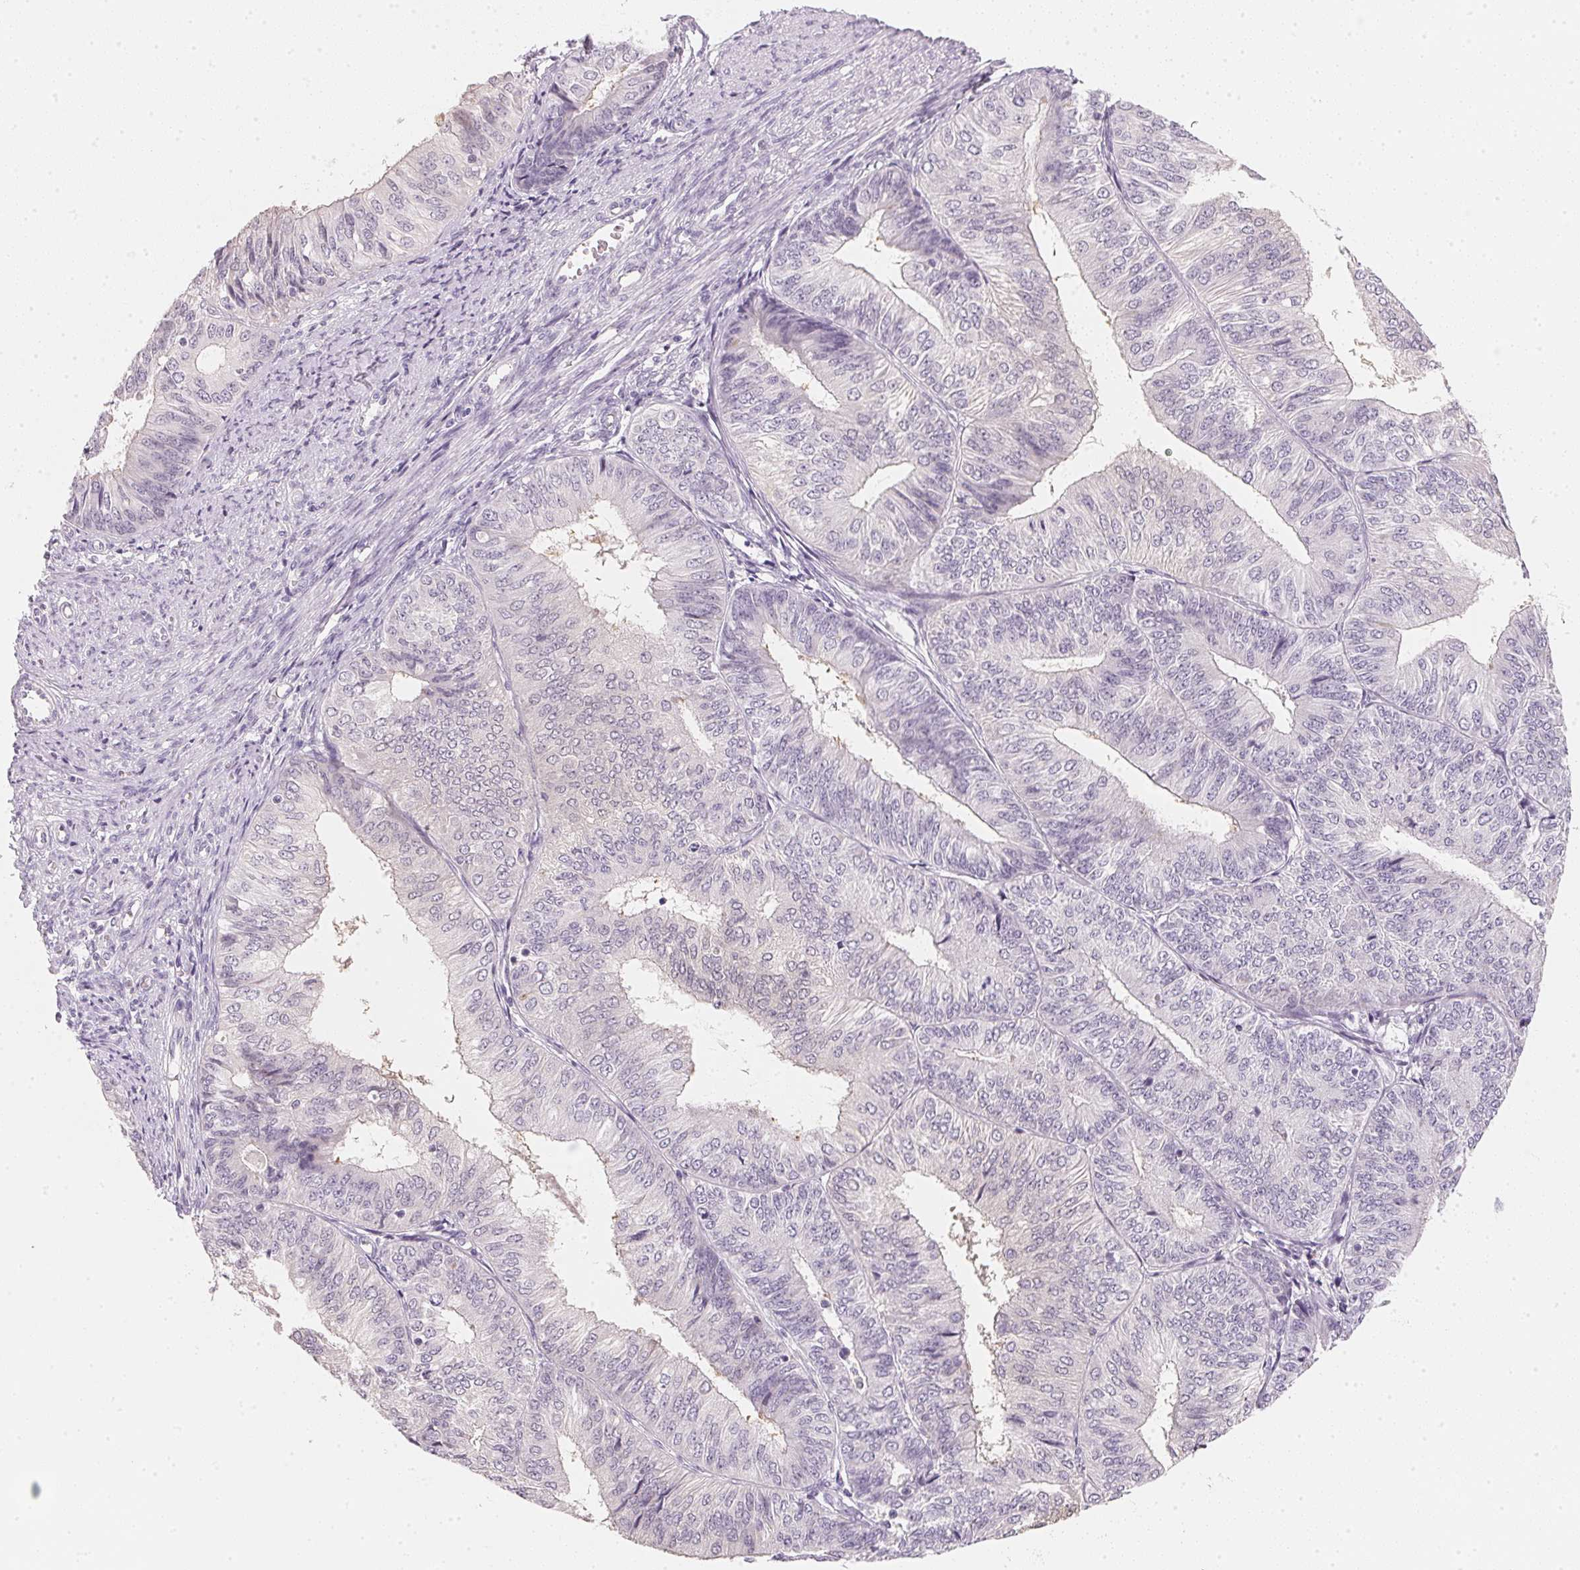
{"staining": {"intensity": "negative", "quantity": "none", "location": "none"}, "tissue": "endometrial cancer", "cell_type": "Tumor cells", "image_type": "cancer", "snomed": [{"axis": "morphology", "description": "Adenocarcinoma, NOS"}, {"axis": "topography", "description": "Endometrium"}], "caption": "Immunohistochemical staining of human endometrial adenocarcinoma exhibits no significant expression in tumor cells.", "gene": "CFAP276", "patient": {"sex": "female", "age": 58}}